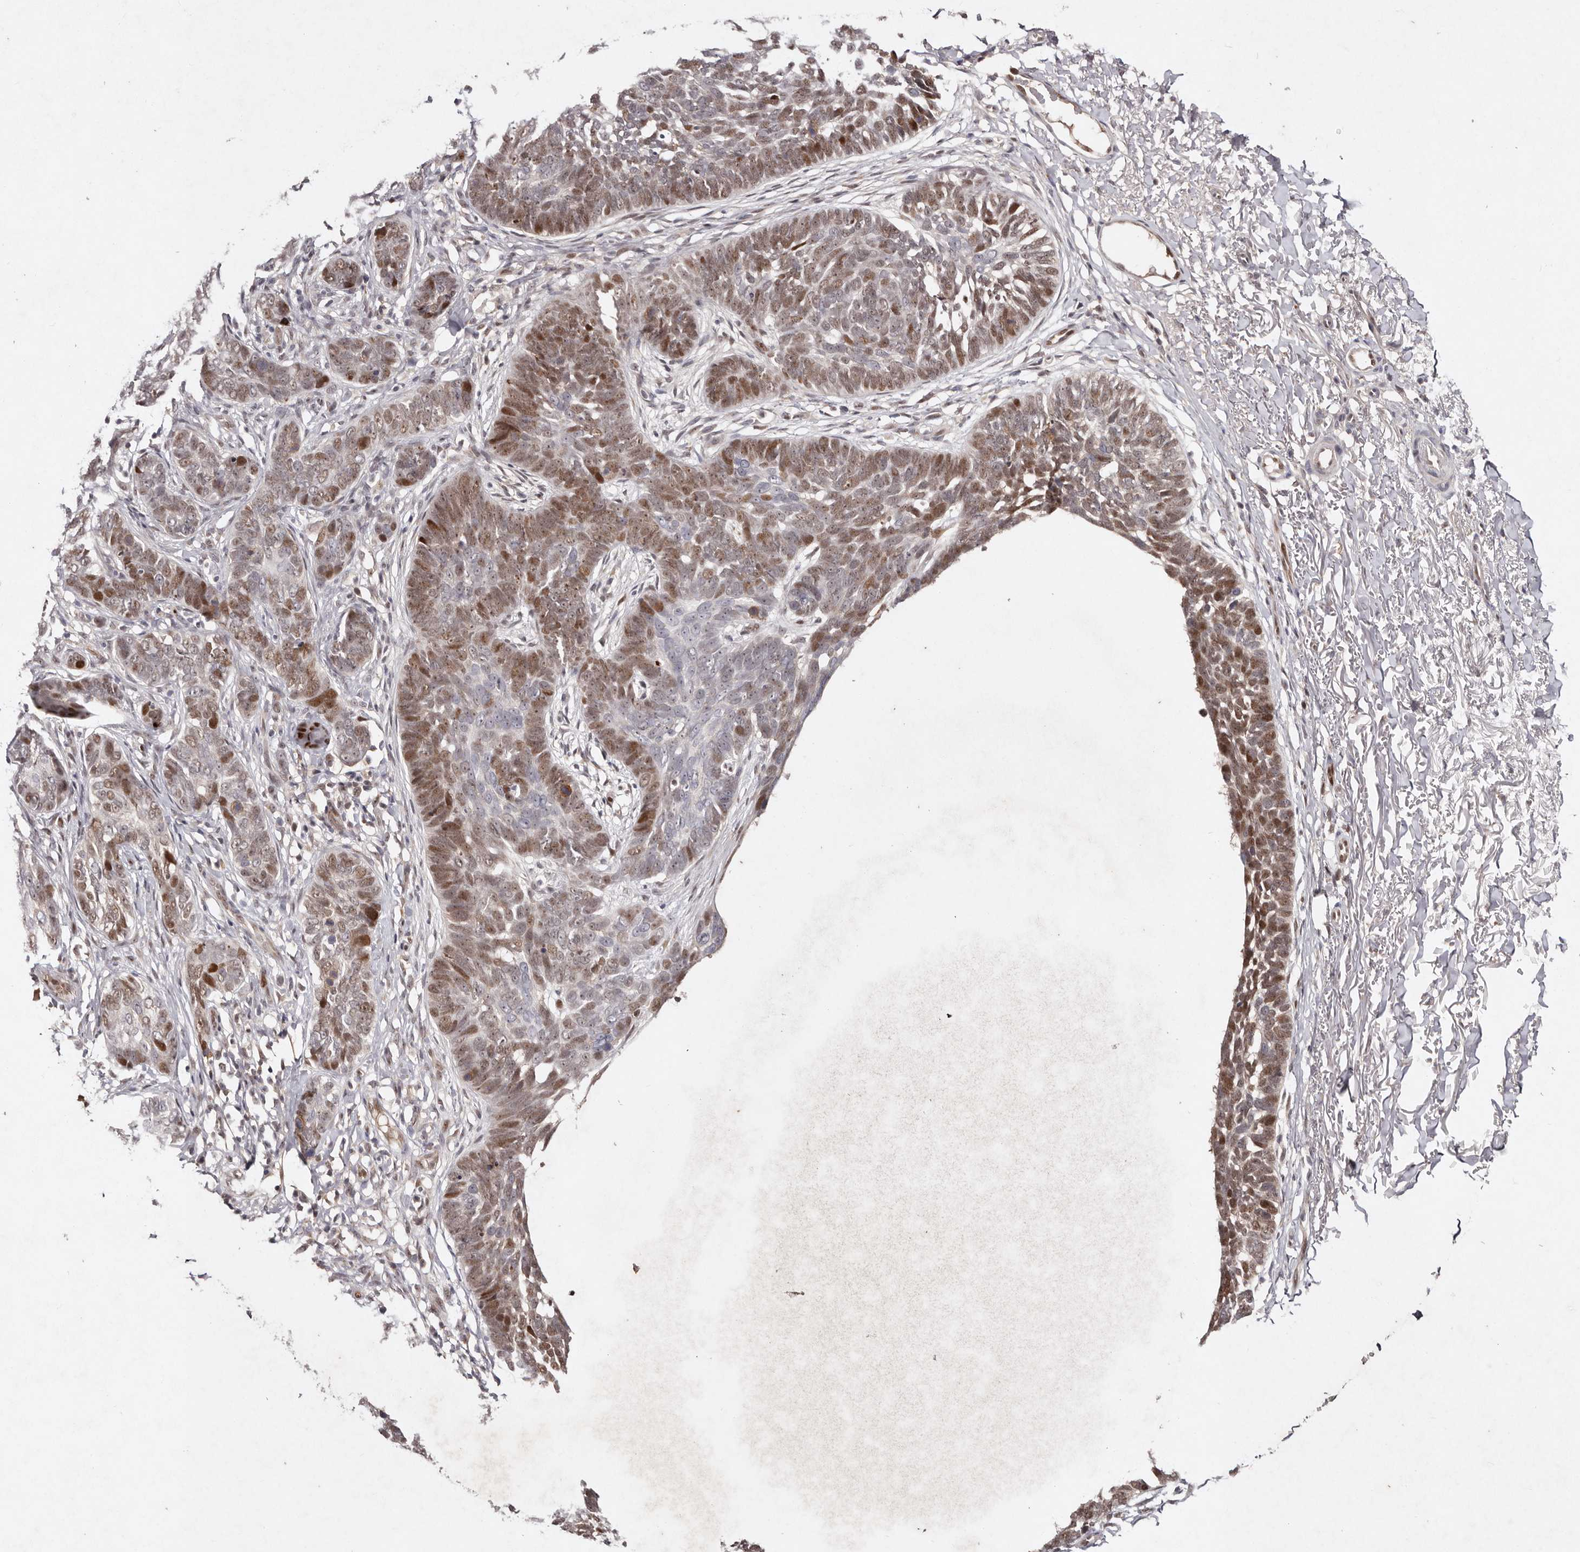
{"staining": {"intensity": "moderate", "quantity": ">75%", "location": "nuclear"}, "tissue": "skin cancer", "cell_type": "Tumor cells", "image_type": "cancer", "snomed": [{"axis": "morphology", "description": "Normal tissue, NOS"}, {"axis": "morphology", "description": "Basal cell carcinoma"}, {"axis": "topography", "description": "Skin"}], "caption": "Moderate nuclear protein positivity is present in about >75% of tumor cells in skin cancer (basal cell carcinoma).", "gene": "KLF7", "patient": {"sex": "male", "age": 77}}